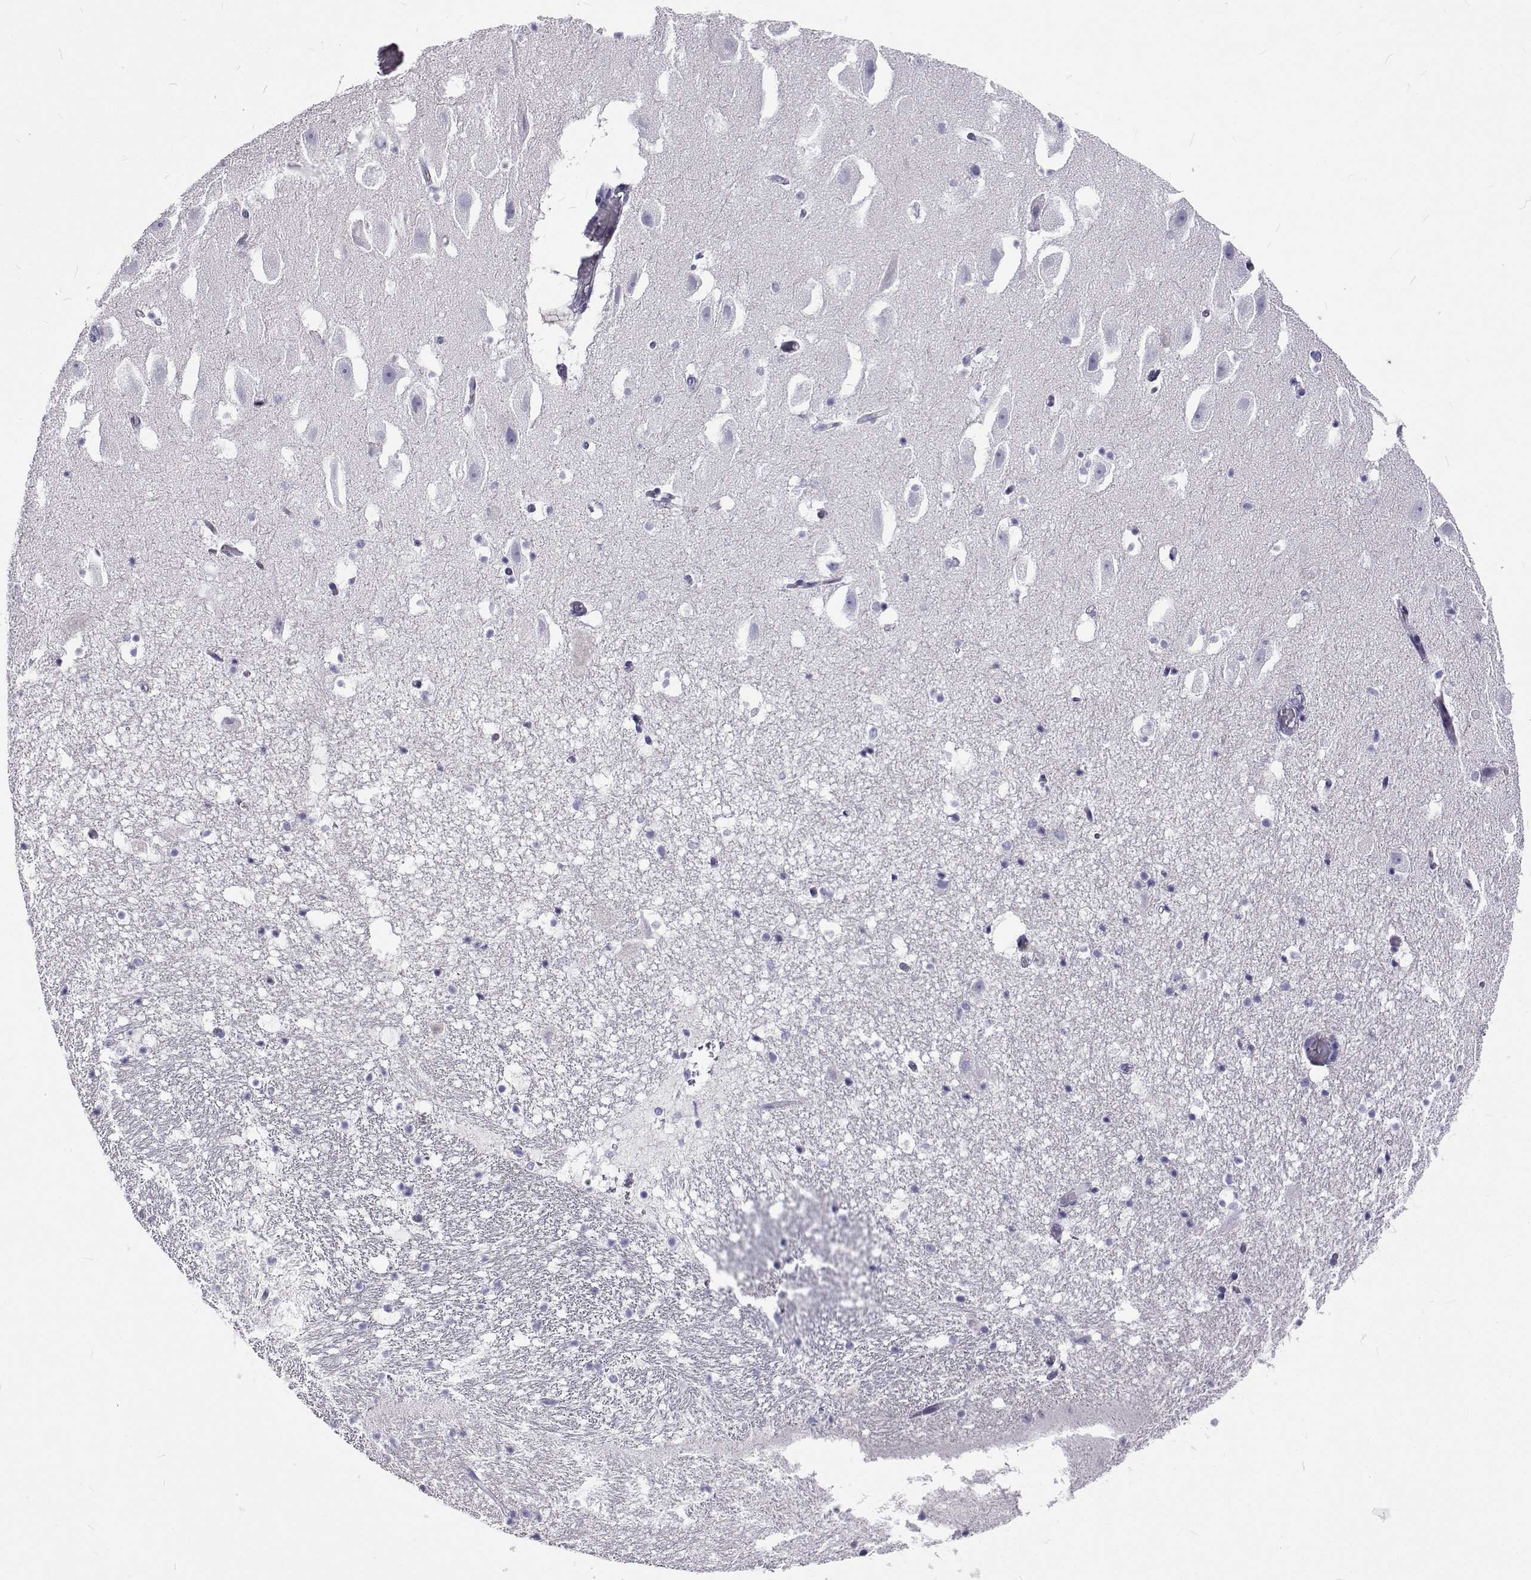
{"staining": {"intensity": "negative", "quantity": "none", "location": "none"}, "tissue": "hippocampus", "cell_type": "Glial cells", "image_type": "normal", "snomed": [{"axis": "morphology", "description": "Normal tissue, NOS"}, {"axis": "topography", "description": "Hippocampus"}], "caption": "There is no significant expression in glial cells of hippocampus.", "gene": "LHFPL7", "patient": {"sex": "male", "age": 26}}